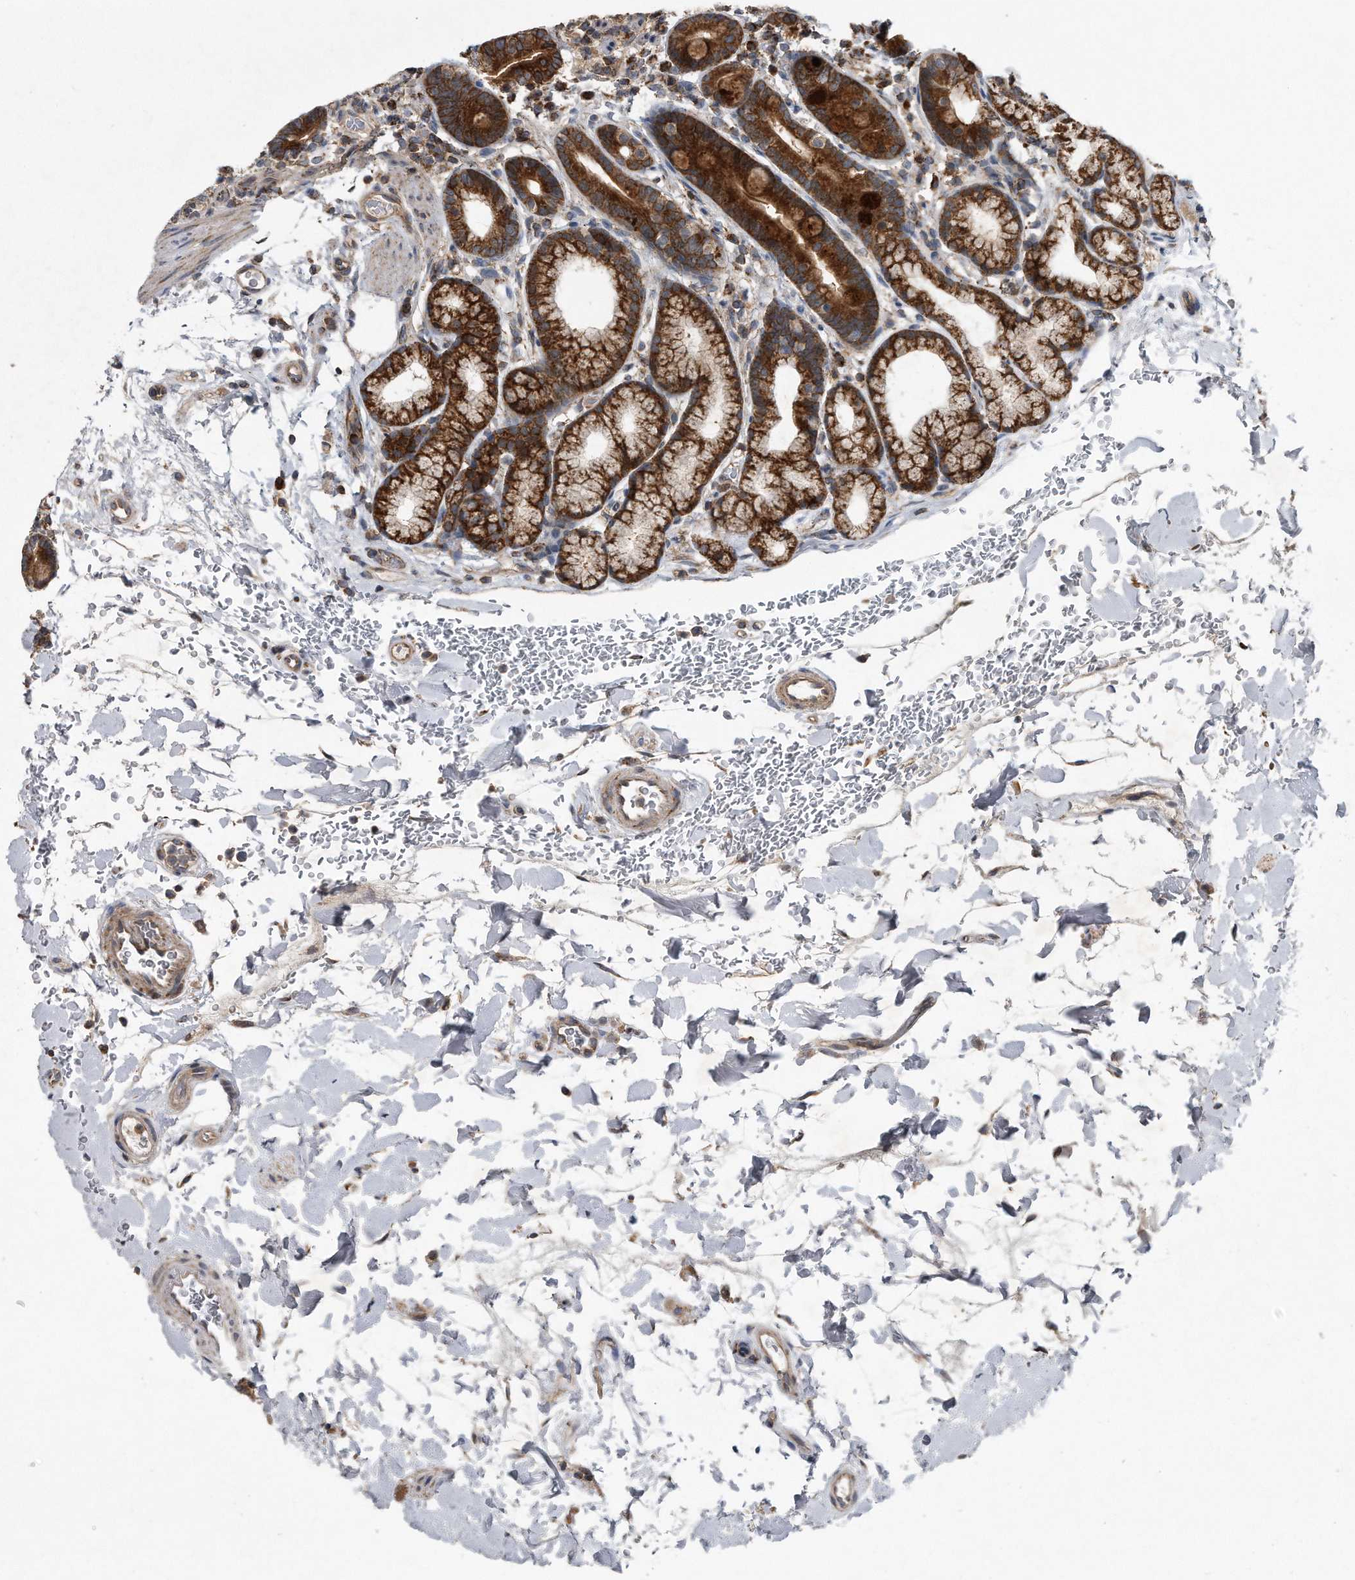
{"staining": {"intensity": "strong", "quantity": ">75%", "location": "cytoplasmic/membranous"}, "tissue": "duodenum", "cell_type": "Glandular cells", "image_type": "normal", "snomed": [{"axis": "morphology", "description": "Normal tissue, NOS"}, {"axis": "topography", "description": "Duodenum"}], "caption": "Brown immunohistochemical staining in benign human duodenum shows strong cytoplasmic/membranous positivity in approximately >75% of glandular cells.", "gene": "ALPK2", "patient": {"sex": "male", "age": 54}}